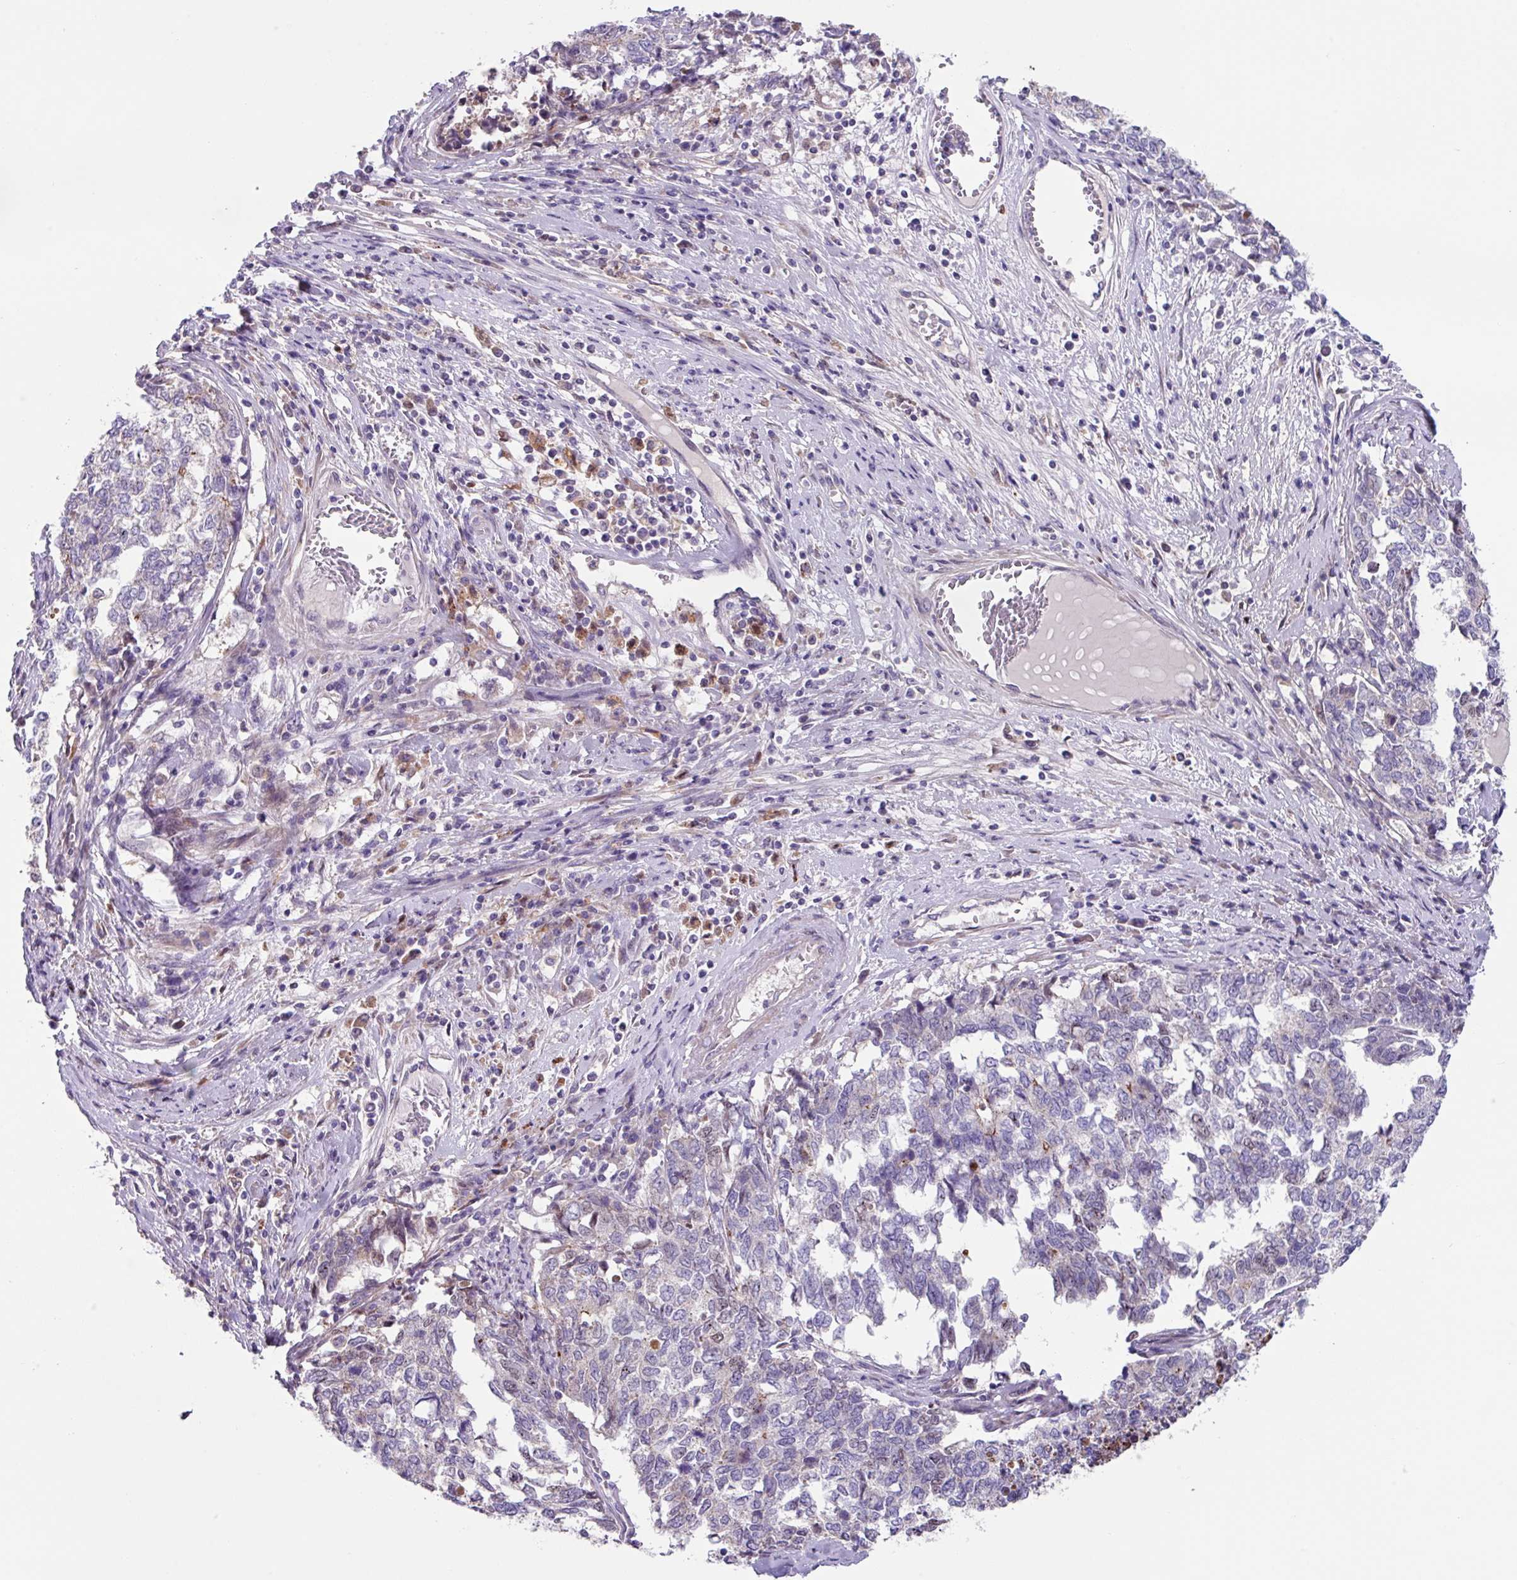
{"staining": {"intensity": "moderate", "quantity": "<25%", "location": "cytoplasmic/membranous"}, "tissue": "cervical cancer", "cell_type": "Tumor cells", "image_type": "cancer", "snomed": [{"axis": "morphology", "description": "Squamous cell carcinoma, NOS"}, {"axis": "topography", "description": "Cervix"}], "caption": "Approximately <25% of tumor cells in human cervical cancer exhibit moderate cytoplasmic/membranous protein positivity as visualized by brown immunohistochemical staining.", "gene": "IQCJ", "patient": {"sex": "female", "age": 63}}